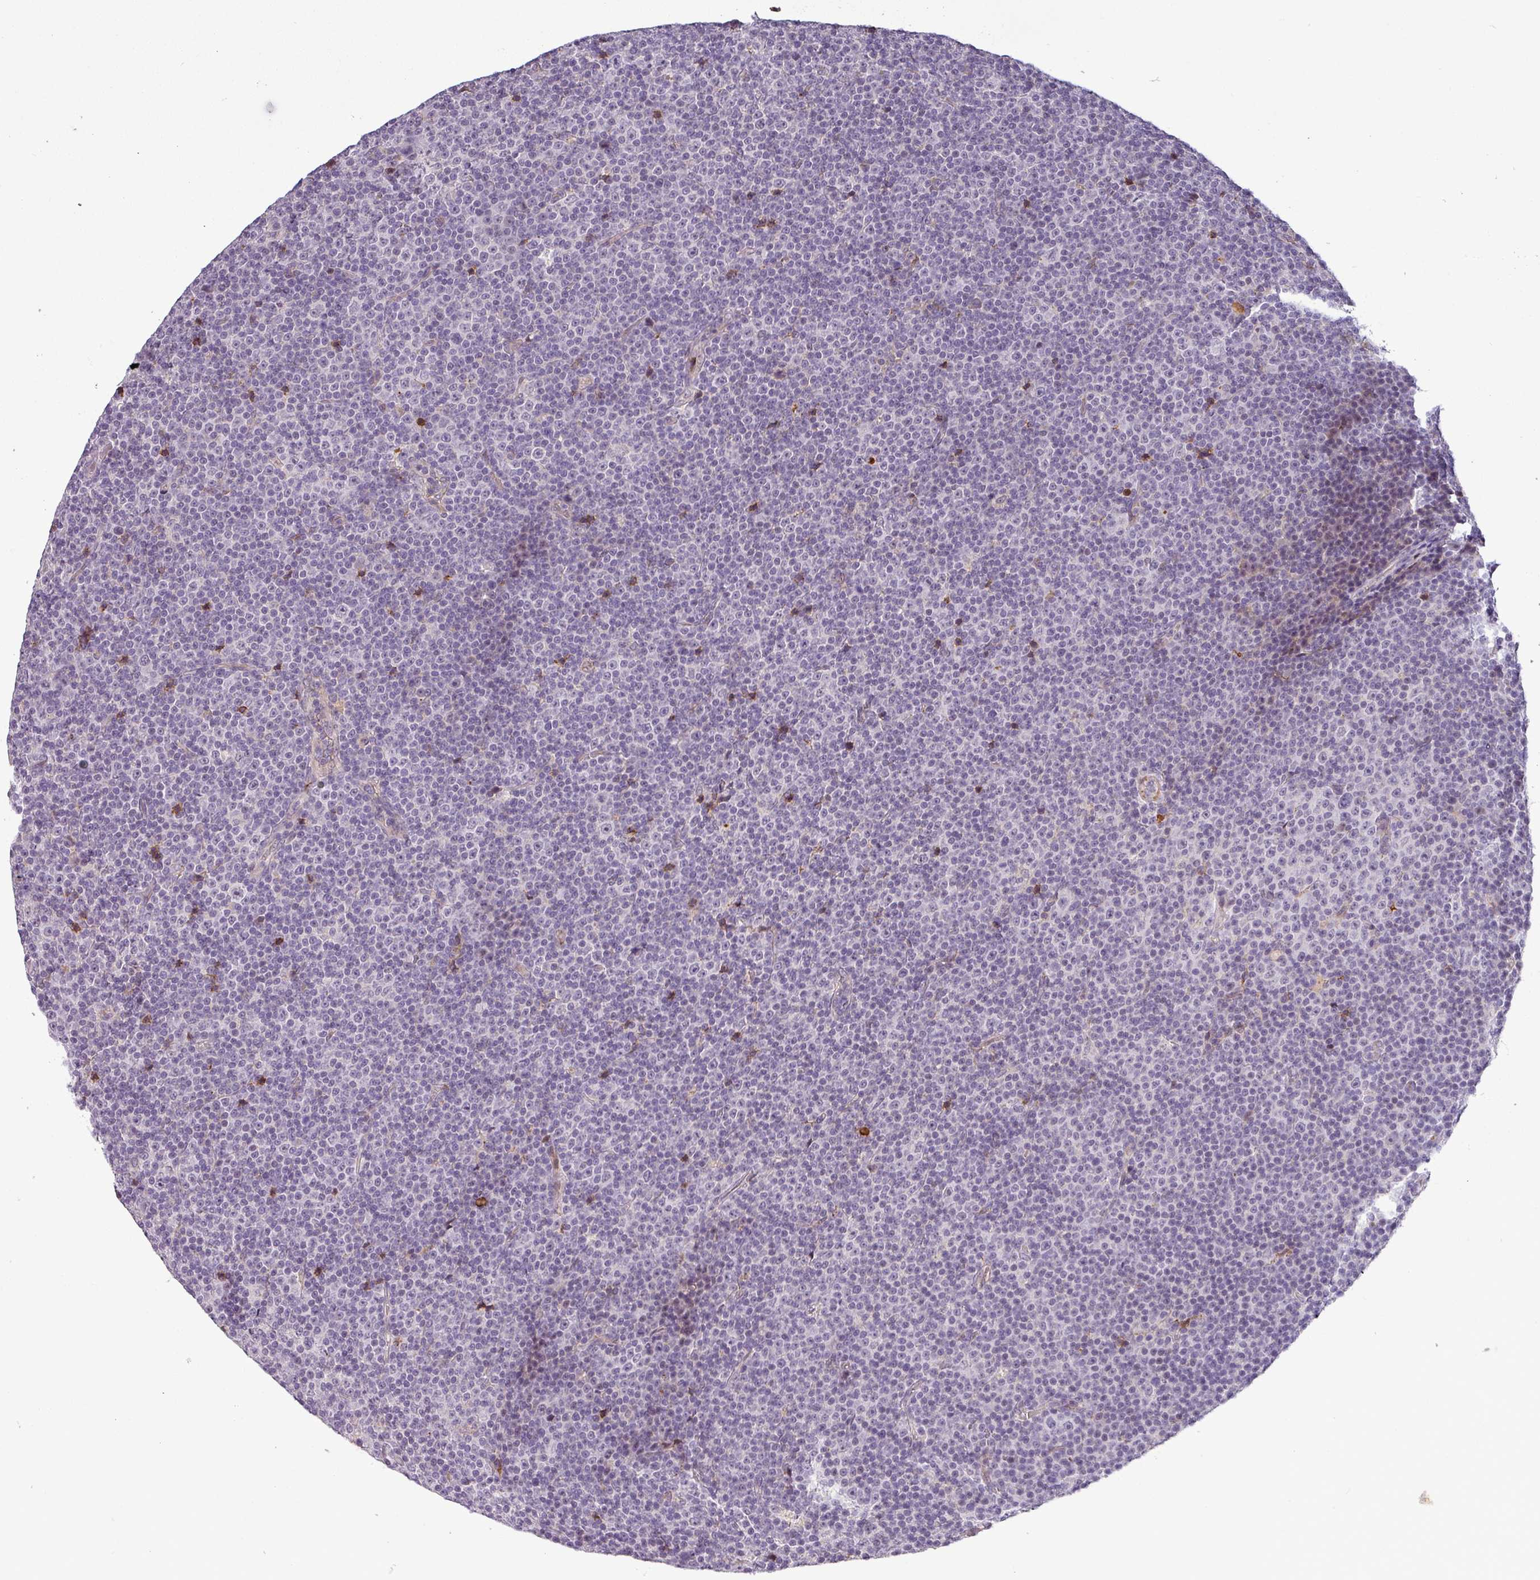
{"staining": {"intensity": "negative", "quantity": "none", "location": "none"}, "tissue": "lymphoma", "cell_type": "Tumor cells", "image_type": "cancer", "snomed": [{"axis": "morphology", "description": "Malignant lymphoma, non-Hodgkin's type, Low grade"}, {"axis": "topography", "description": "Lymph node"}], "caption": "The photomicrograph displays no significant staining in tumor cells of low-grade malignant lymphoma, non-Hodgkin's type.", "gene": "APOC1", "patient": {"sex": "female", "age": 67}}